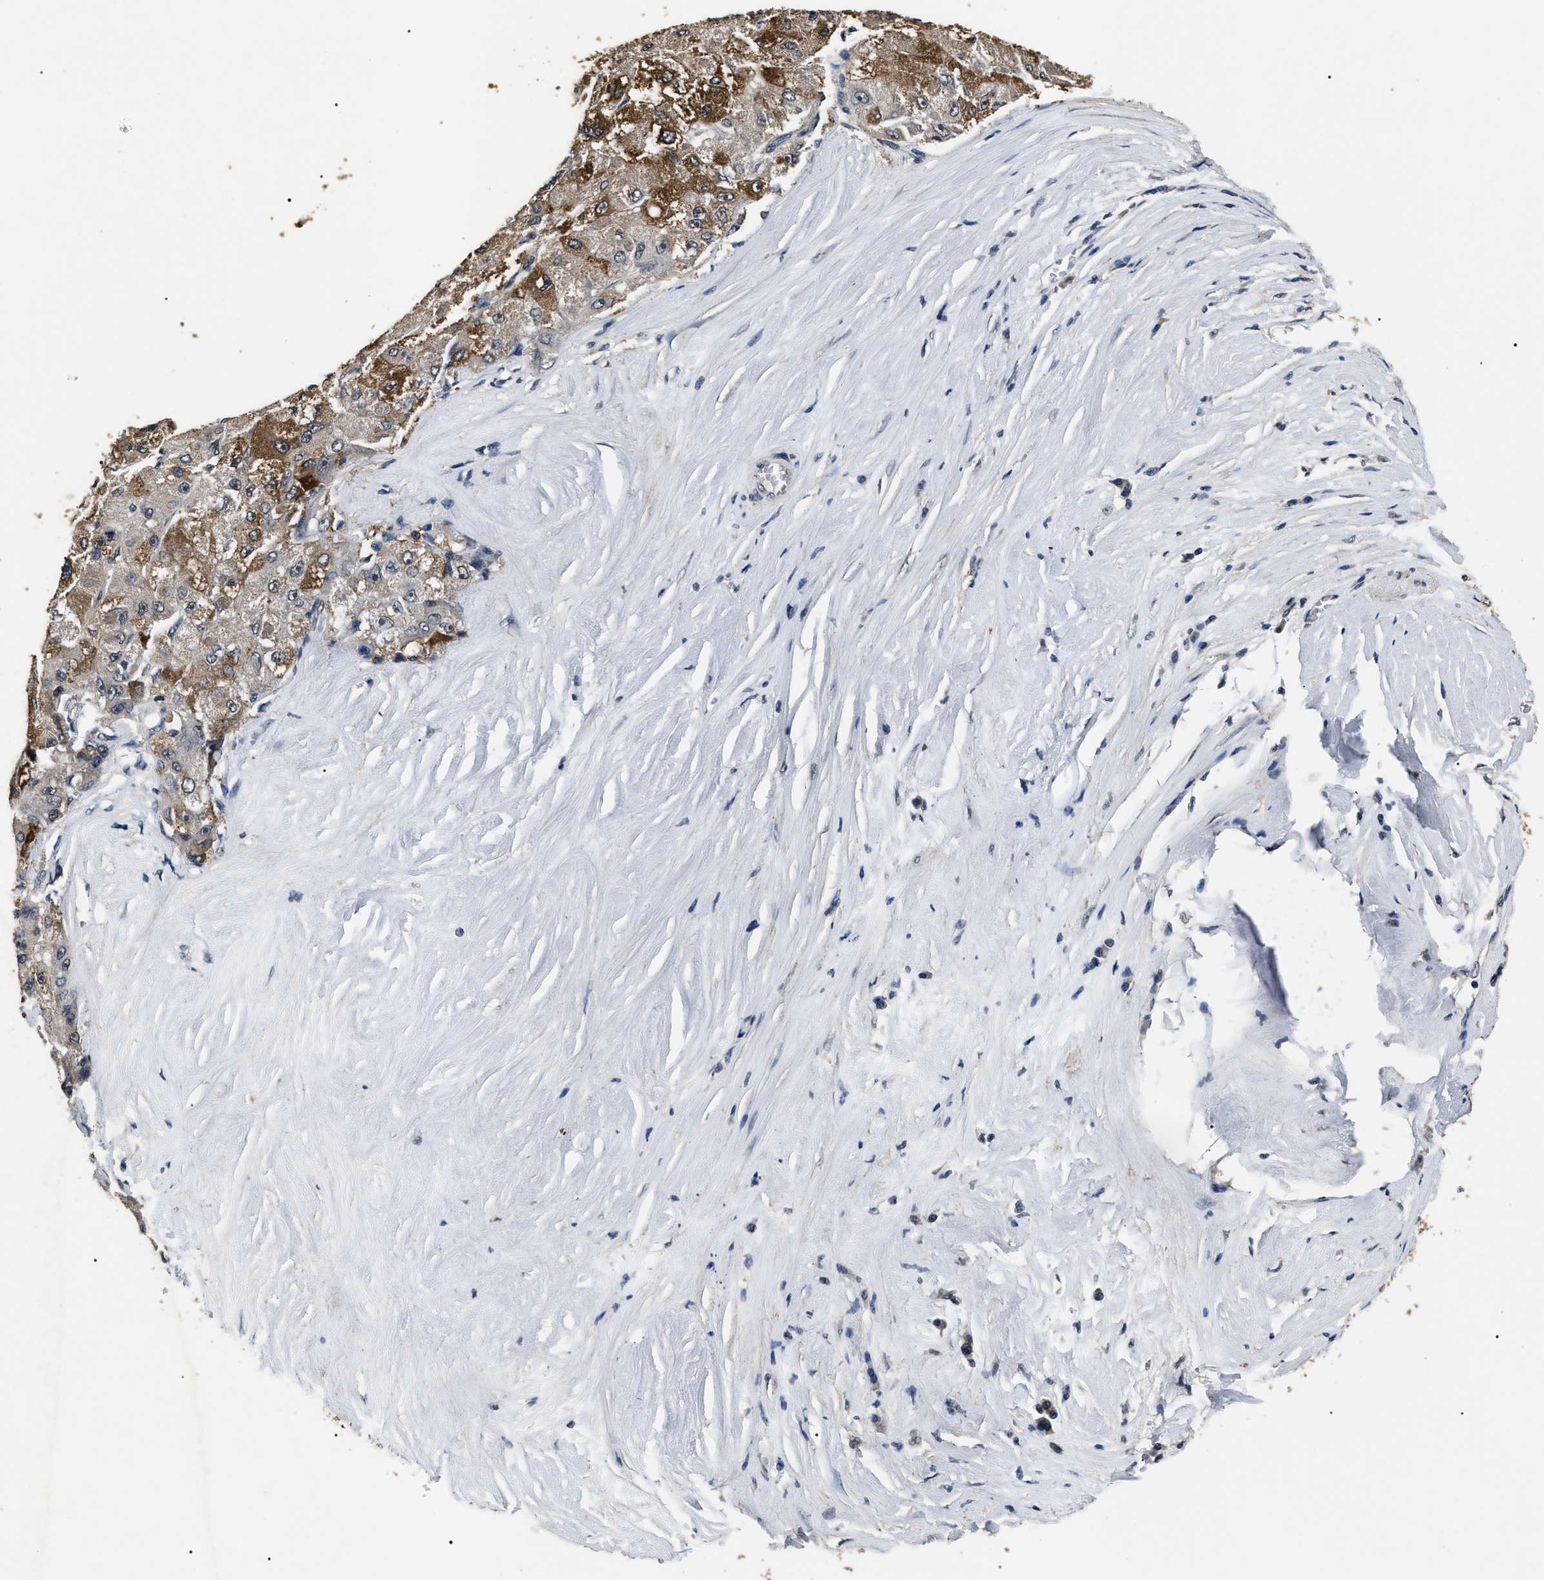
{"staining": {"intensity": "moderate", "quantity": "25%-75%", "location": "cytoplasmic/membranous"}, "tissue": "liver cancer", "cell_type": "Tumor cells", "image_type": "cancer", "snomed": [{"axis": "morphology", "description": "Carcinoma, Hepatocellular, NOS"}, {"axis": "topography", "description": "Liver"}], "caption": "Protein staining of liver cancer (hepatocellular carcinoma) tissue demonstrates moderate cytoplasmic/membranous staining in approximately 25%-75% of tumor cells. (Stains: DAB in brown, nuclei in blue, Microscopy: brightfield microscopy at high magnification).", "gene": "ANP32E", "patient": {"sex": "male", "age": 80}}